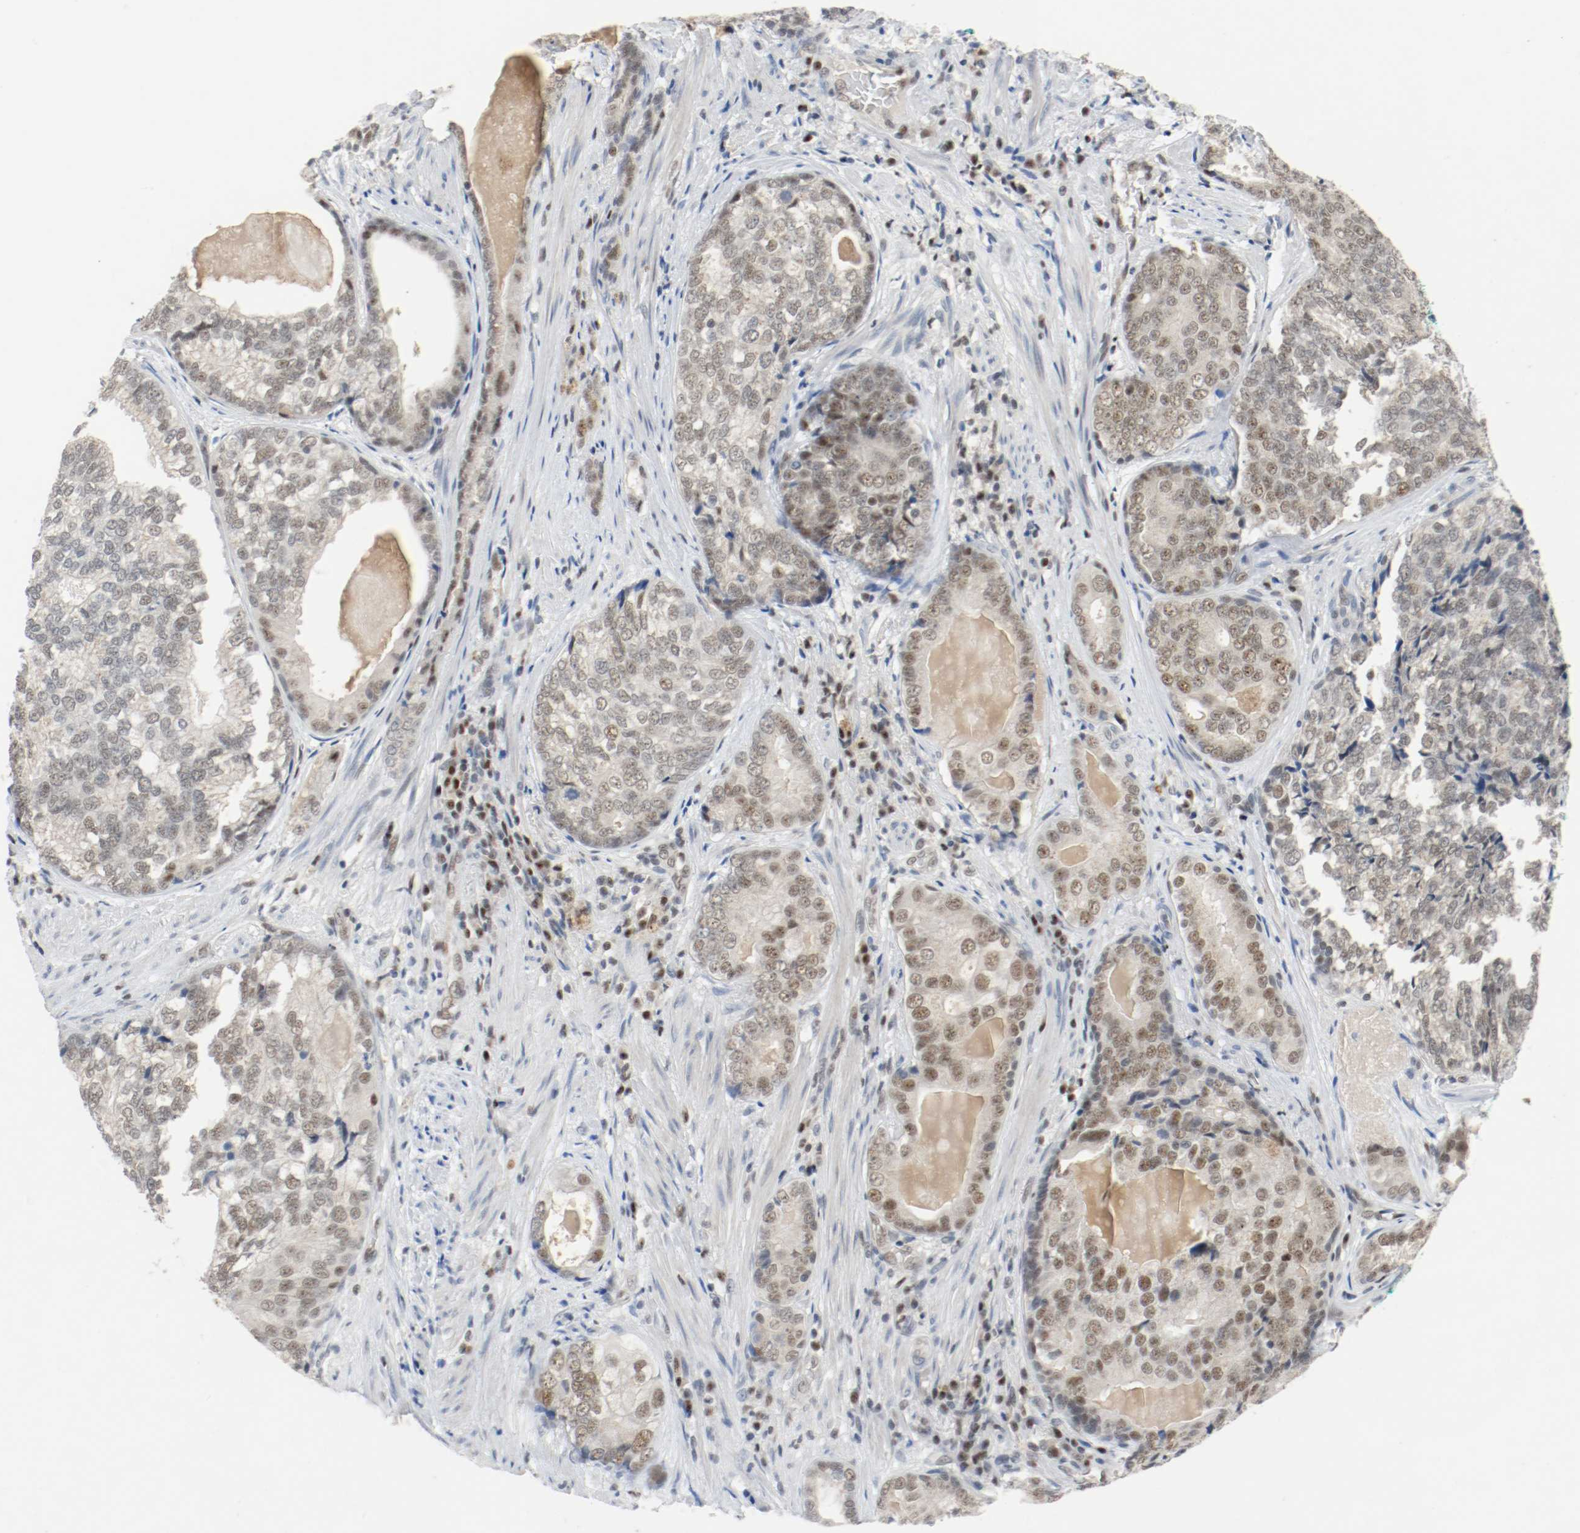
{"staining": {"intensity": "moderate", "quantity": "25%-75%", "location": "cytoplasmic/membranous,nuclear"}, "tissue": "prostate cancer", "cell_type": "Tumor cells", "image_type": "cancer", "snomed": [{"axis": "morphology", "description": "Adenocarcinoma, High grade"}, {"axis": "topography", "description": "Prostate"}], "caption": "This is a micrograph of immunohistochemistry staining of high-grade adenocarcinoma (prostate), which shows moderate positivity in the cytoplasmic/membranous and nuclear of tumor cells.", "gene": "ASH1L", "patient": {"sex": "male", "age": 66}}